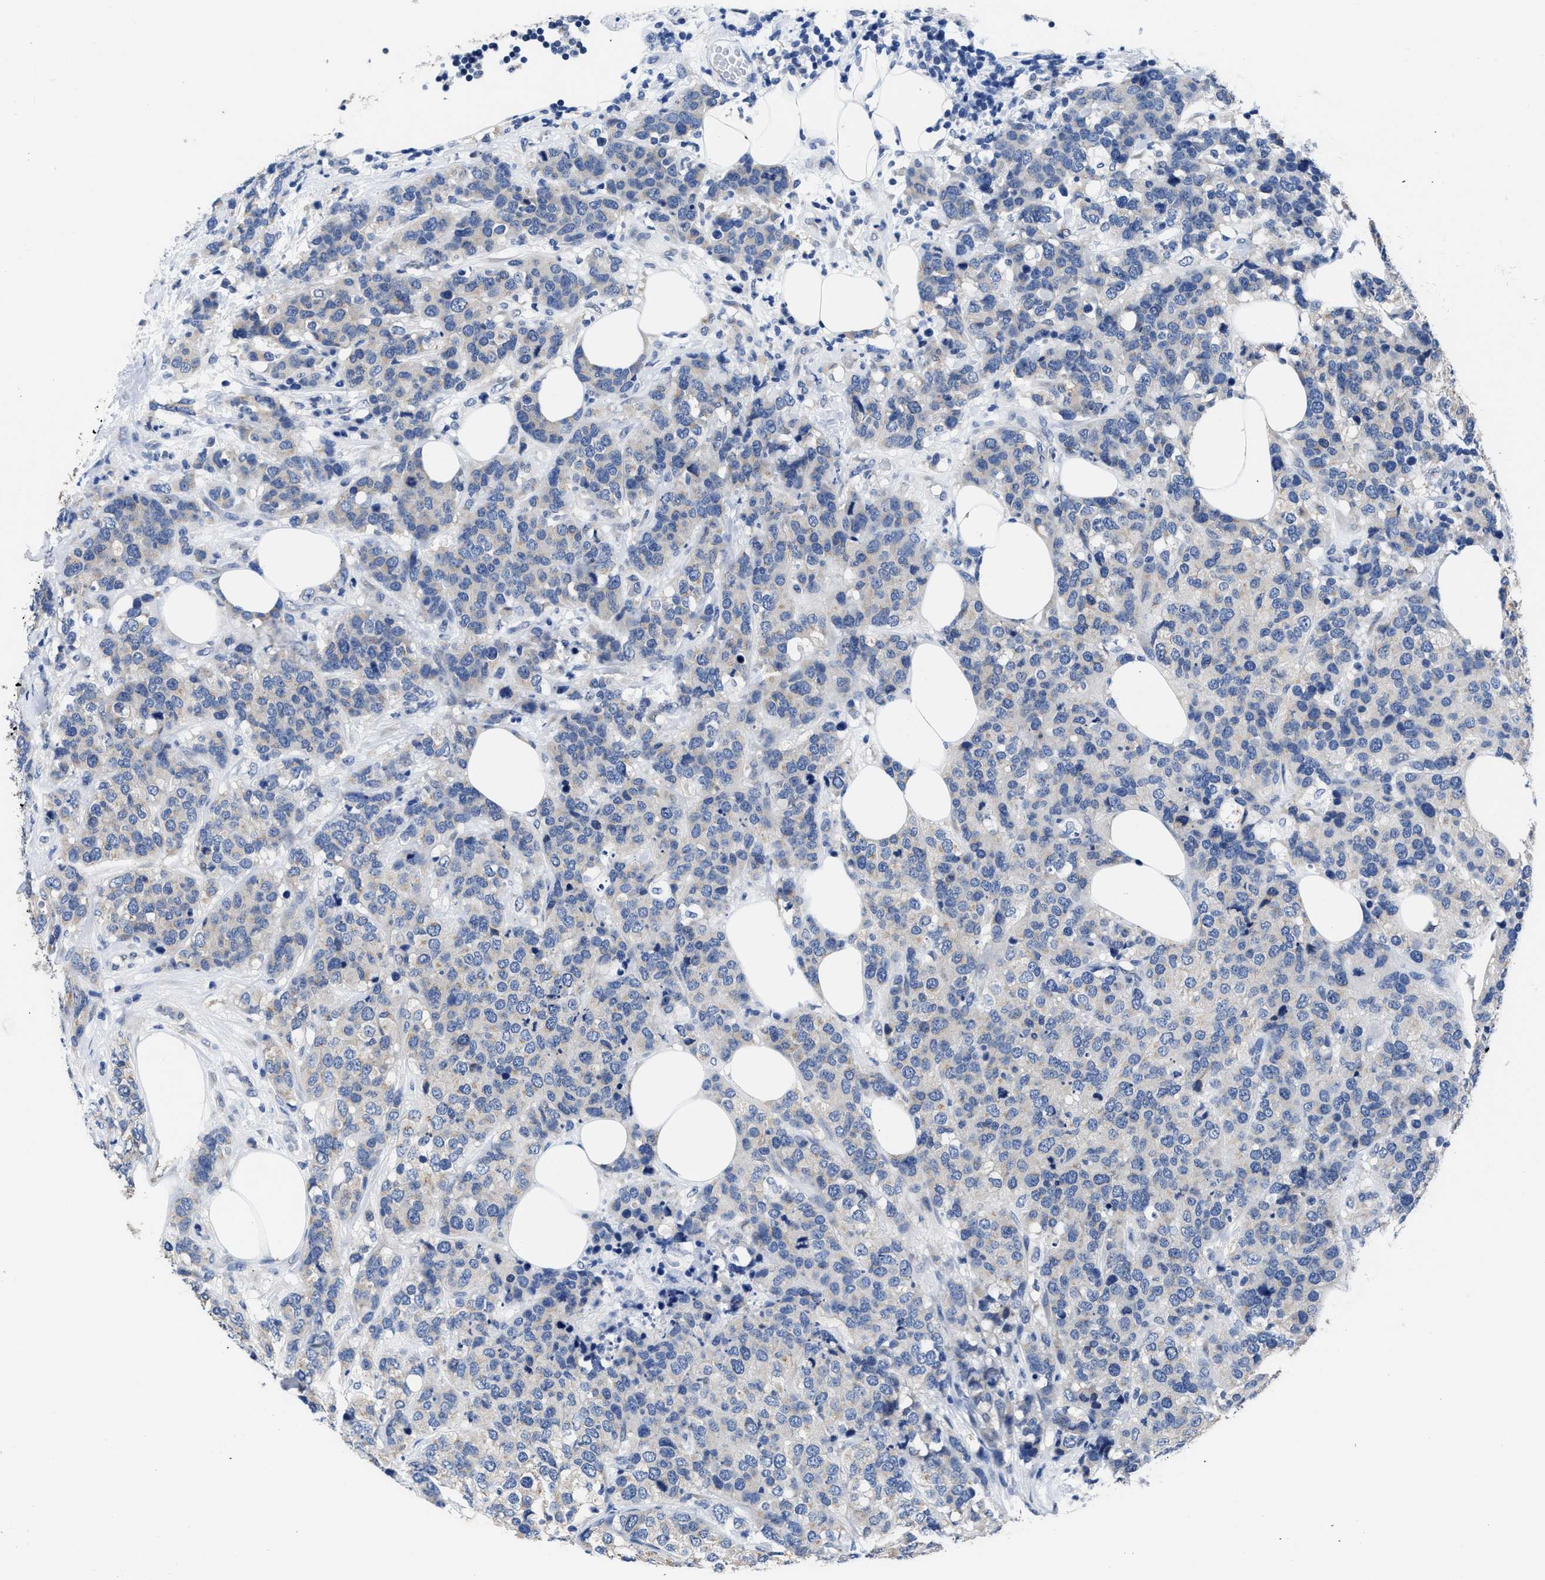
{"staining": {"intensity": "negative", "quantity": "none", "location": "none"}, "tissue": "breast cancer", "cell_type": "Tumor cells", "image_type": "cancer", "snomed": [{"axis": "morphology", "description": "Lobular carcinoma"}, {"axis": "topography", "description": "Breast"}], "caption": "Immunohistochemistry photomicrograph of human breast cancer stained for a protein (brown), which displays no staining in tumor cells.", "gene": "HOOK1", "patient": {"sex": "female", "age": 59}}